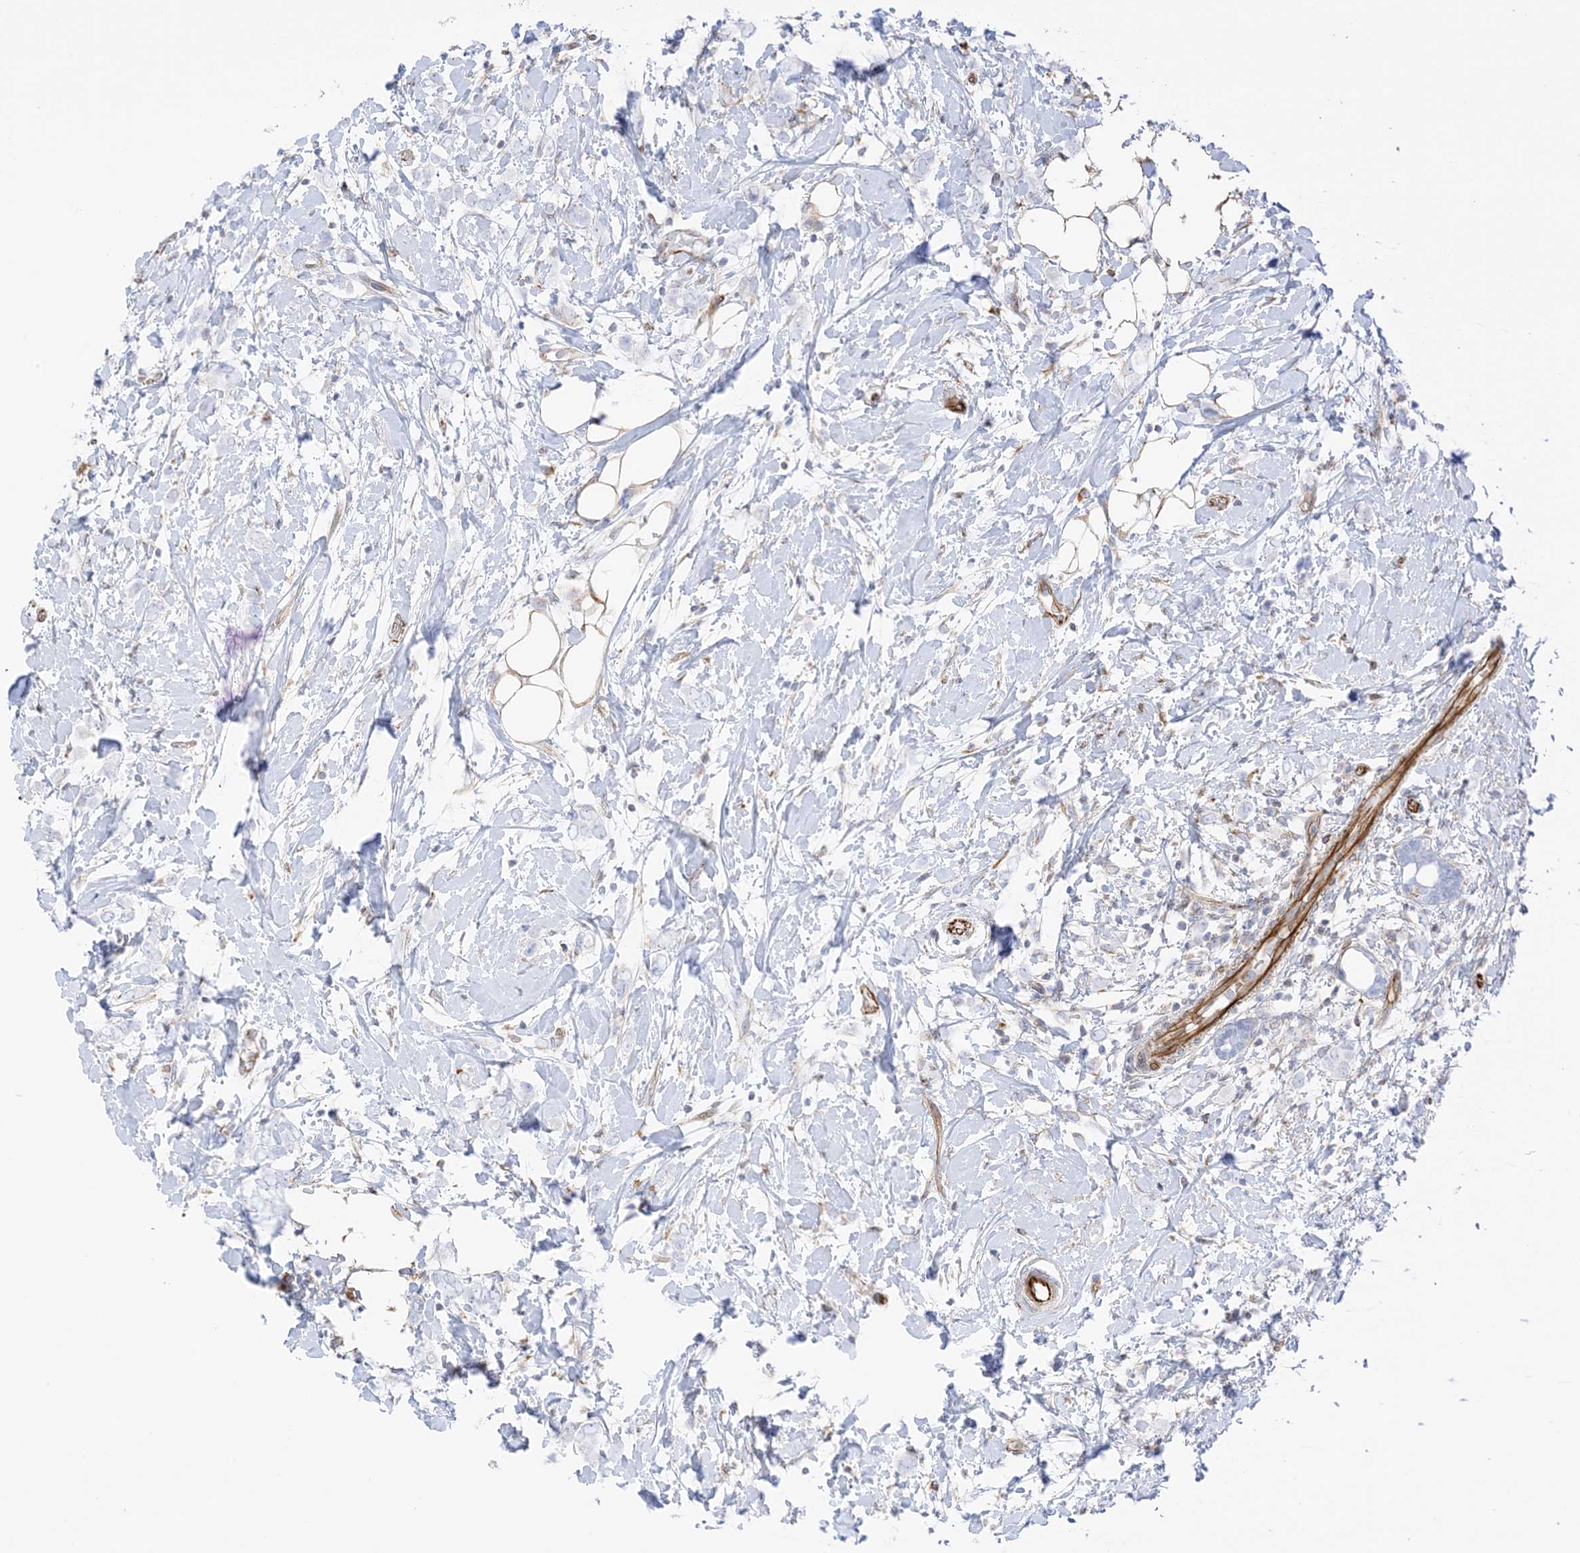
{"staining": {"intensity": "negative", "quantity": "none", "location": "none"}, "tissue": "breast cancer", "cell_type": "Tumor cells", "image_type": "cancer", "snomed": [{"axis": "morphology", "description": "Normal tissue, NOS"}, {"axis": "morphology", "description": "Lobular carcinoma"}, {"axis": "topography", "description": "Breast"}], "caption": "Tumor cells show no significant staining in breast lobular carcinoma. (Immunohistochemistry, brightfield microscopy, high magnification).", "gene": "PID1", "patient": {"sex": "female", "age": 47}}